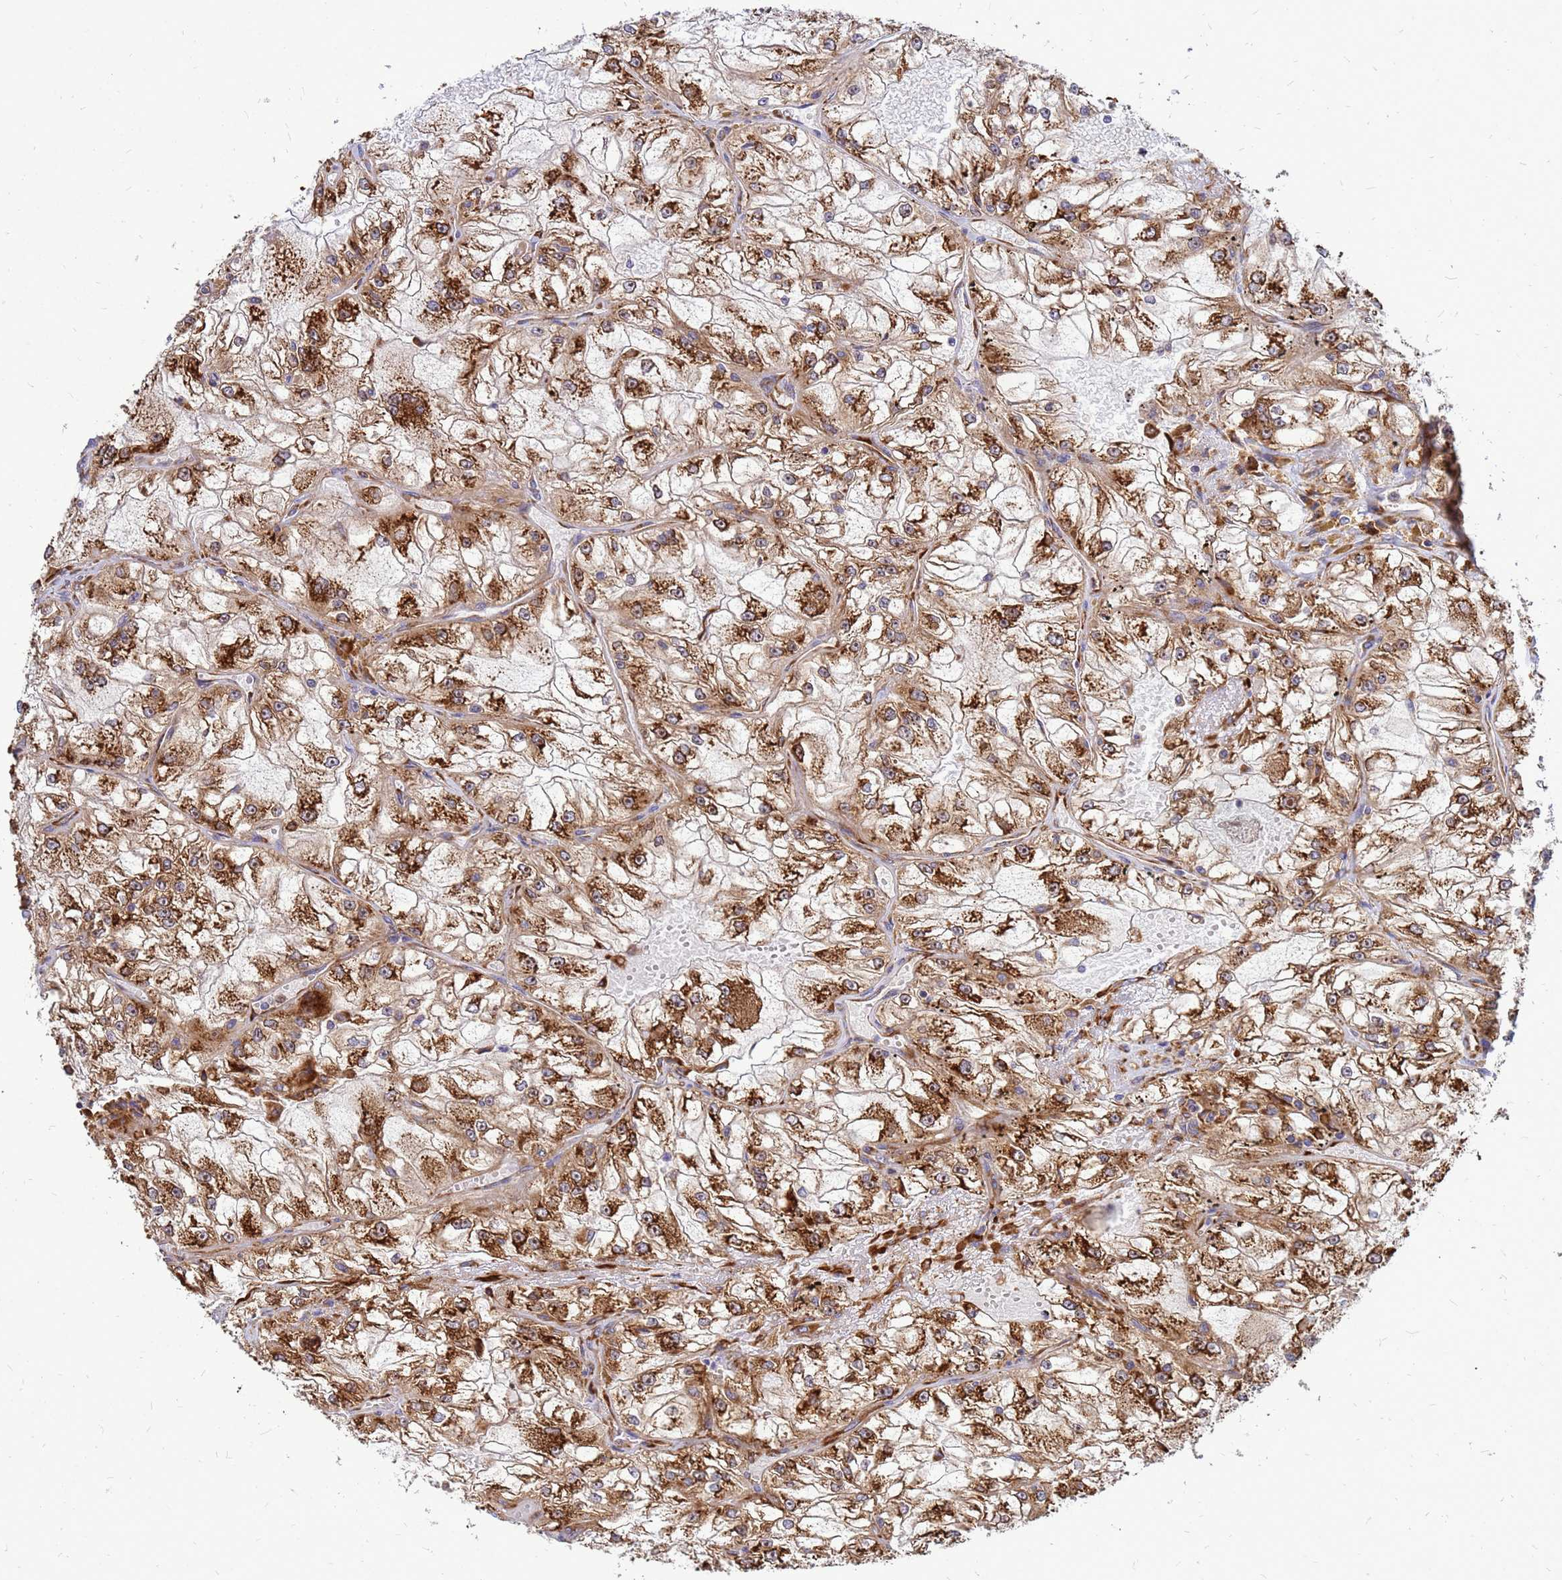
{"staining": {"intensity": "strong", "quantity": ">75%", "location": "cytoplasmic/membranous"}, "tissue": "renal cancer", "cell_type": "Tumor cells", "image_type": "cancer", "snomed": [{"axis": "morphology", "description": "Adenocarcinoma, NOS"}, {"axis": "topography", "description": "Kidney"}], "caption": "Renal cancer (adenocarcinoma) was stained to show a protein in brown. There is high levels of strong cytoplasmic/membranous staining in approximately >75% of tumor cells.", "gene": "RPL8", "patient": {"sex": "female", "age": 72}}